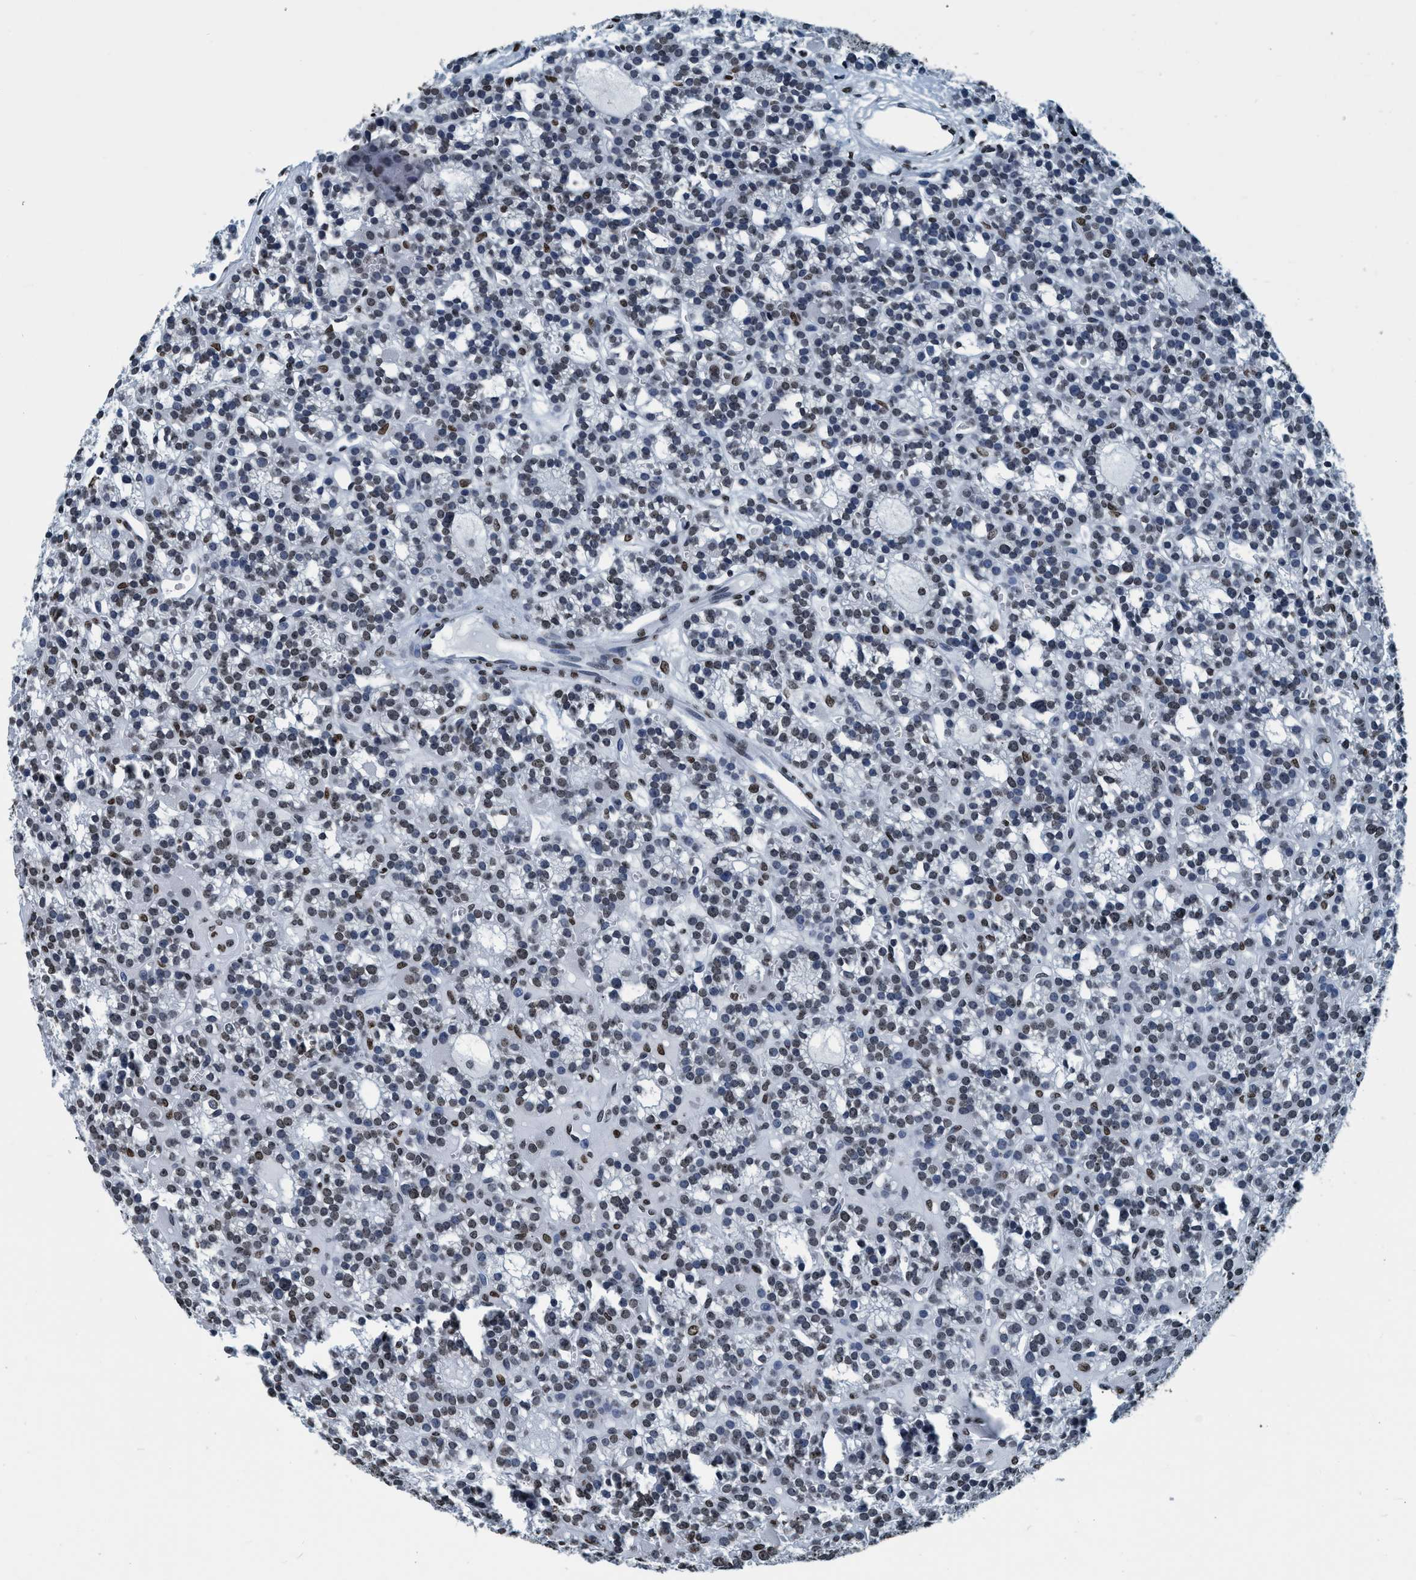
{"staining": {"intensity": "weak", "quantity": "25%-75%", "location": "nuclear"}, "tissue": "parathyroid gland", "cell_type": "Glandular cells", "image_type": "normal", "snomed": [{"axis": "morphology", "description": "Normal tissue, NOS"}, {"axis": "morphology", "description": "Adenoma, NOS"}, {"axis": "topography", "description": "Parathyroid gland"}], "caption": "An image of human parathyroid gland stained for a protein shows weak nuclear brown staining in glandular cells. The staining is performed using DAB (3,3'-diaminobenzidine) brown chromogen to label protein expression. The nuclei are counter-stained blue using hematoxylin.", "gene": "CCNE2", "patient": {"sex": "female", "age": 58}}